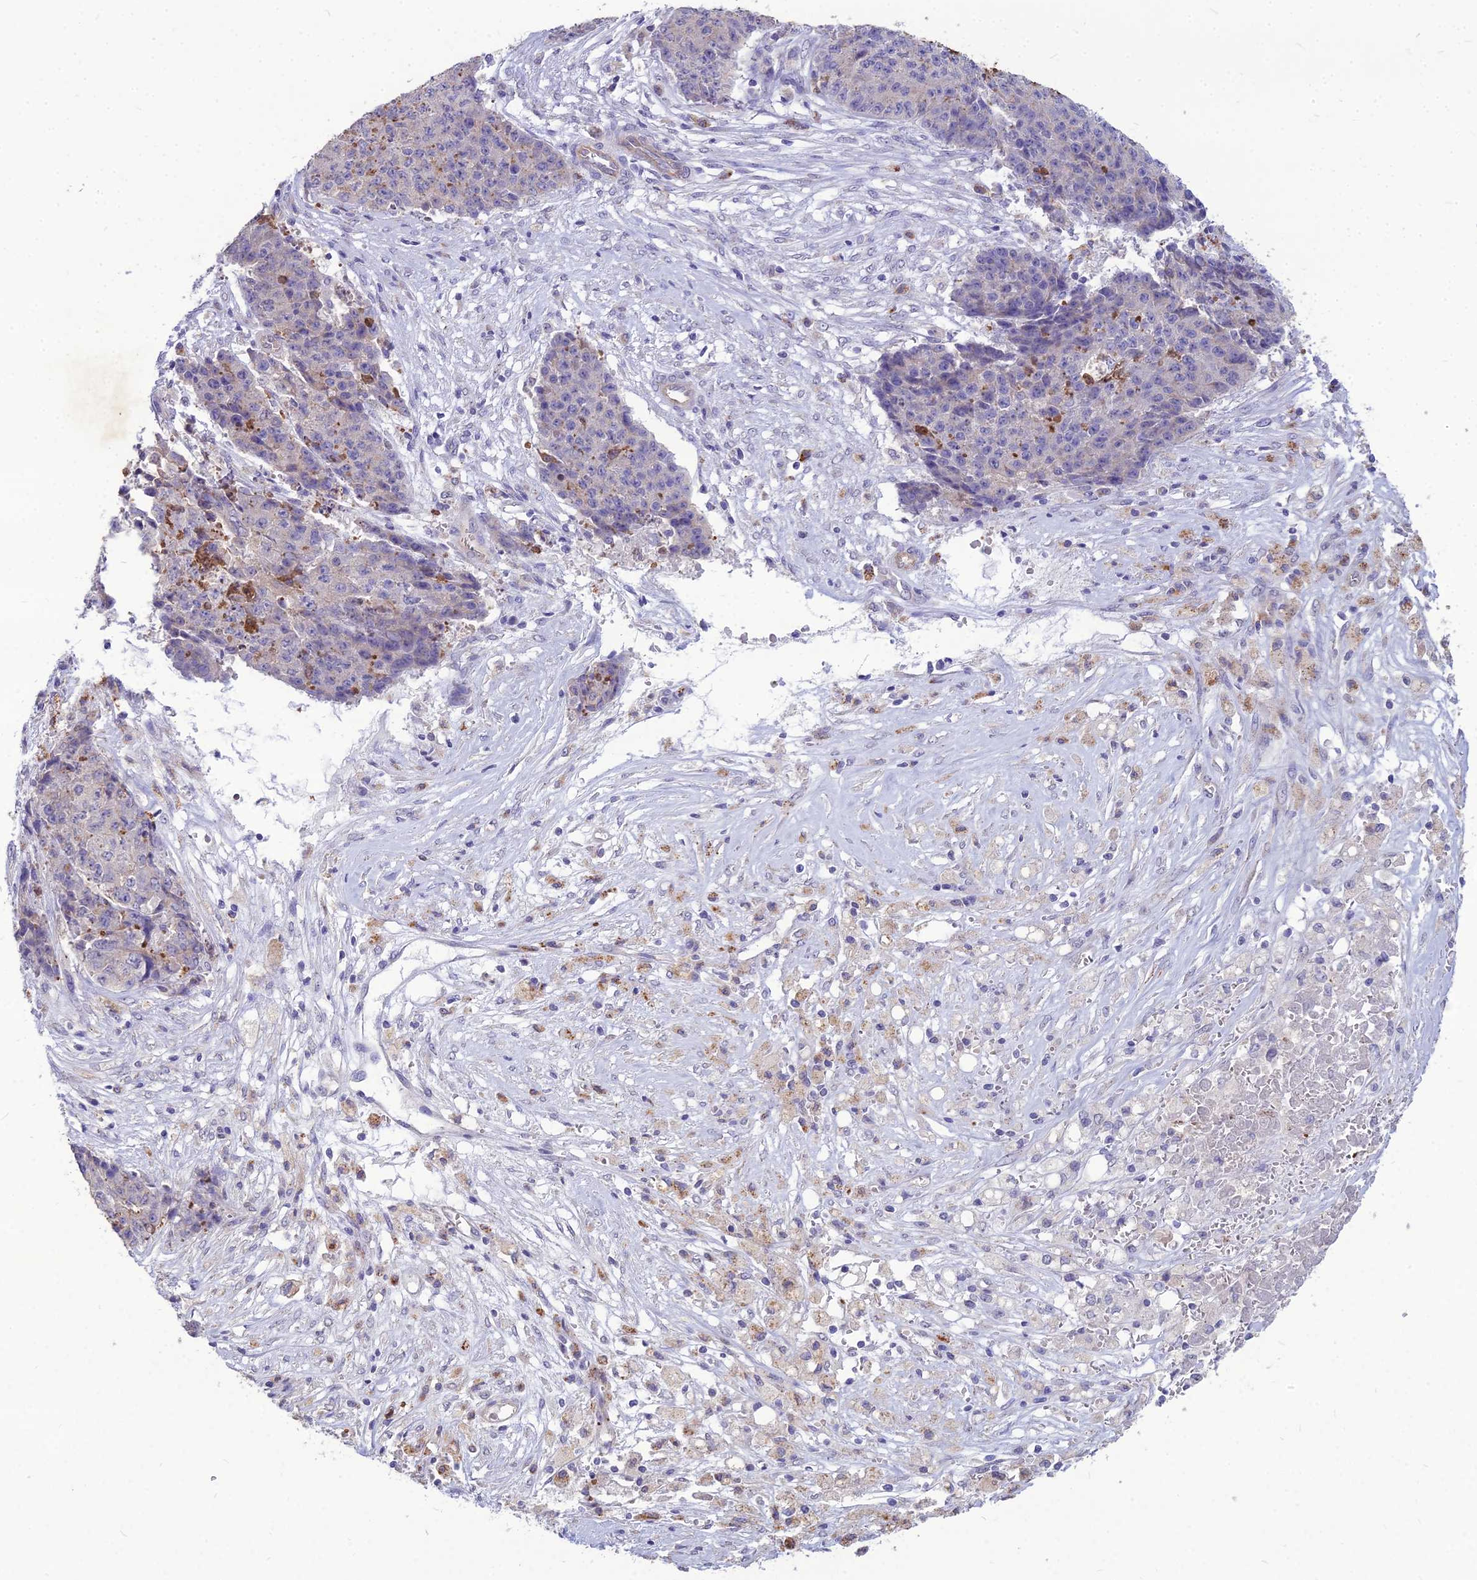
{"staining": {"intensity": "negative", "quantity": "none", "location": "none"}, "tissue": "ovarian cancer", "cell_type": "Tumor cells", "image_type": "cancer", "snomed": [{"axis": "morphology", "description": "Carcinoma, endometroid"}, {"axis": "topography", "description": "Ovary"}], "caption": "DAB (3,3'-diaminobenzidine) immunohistochemical staining of human endometroid carcinoma (ovarian) reveals no significant expression in tumor cells.", "gene": "PCED1B", "patient": {"sex": "female", "age": 42}}